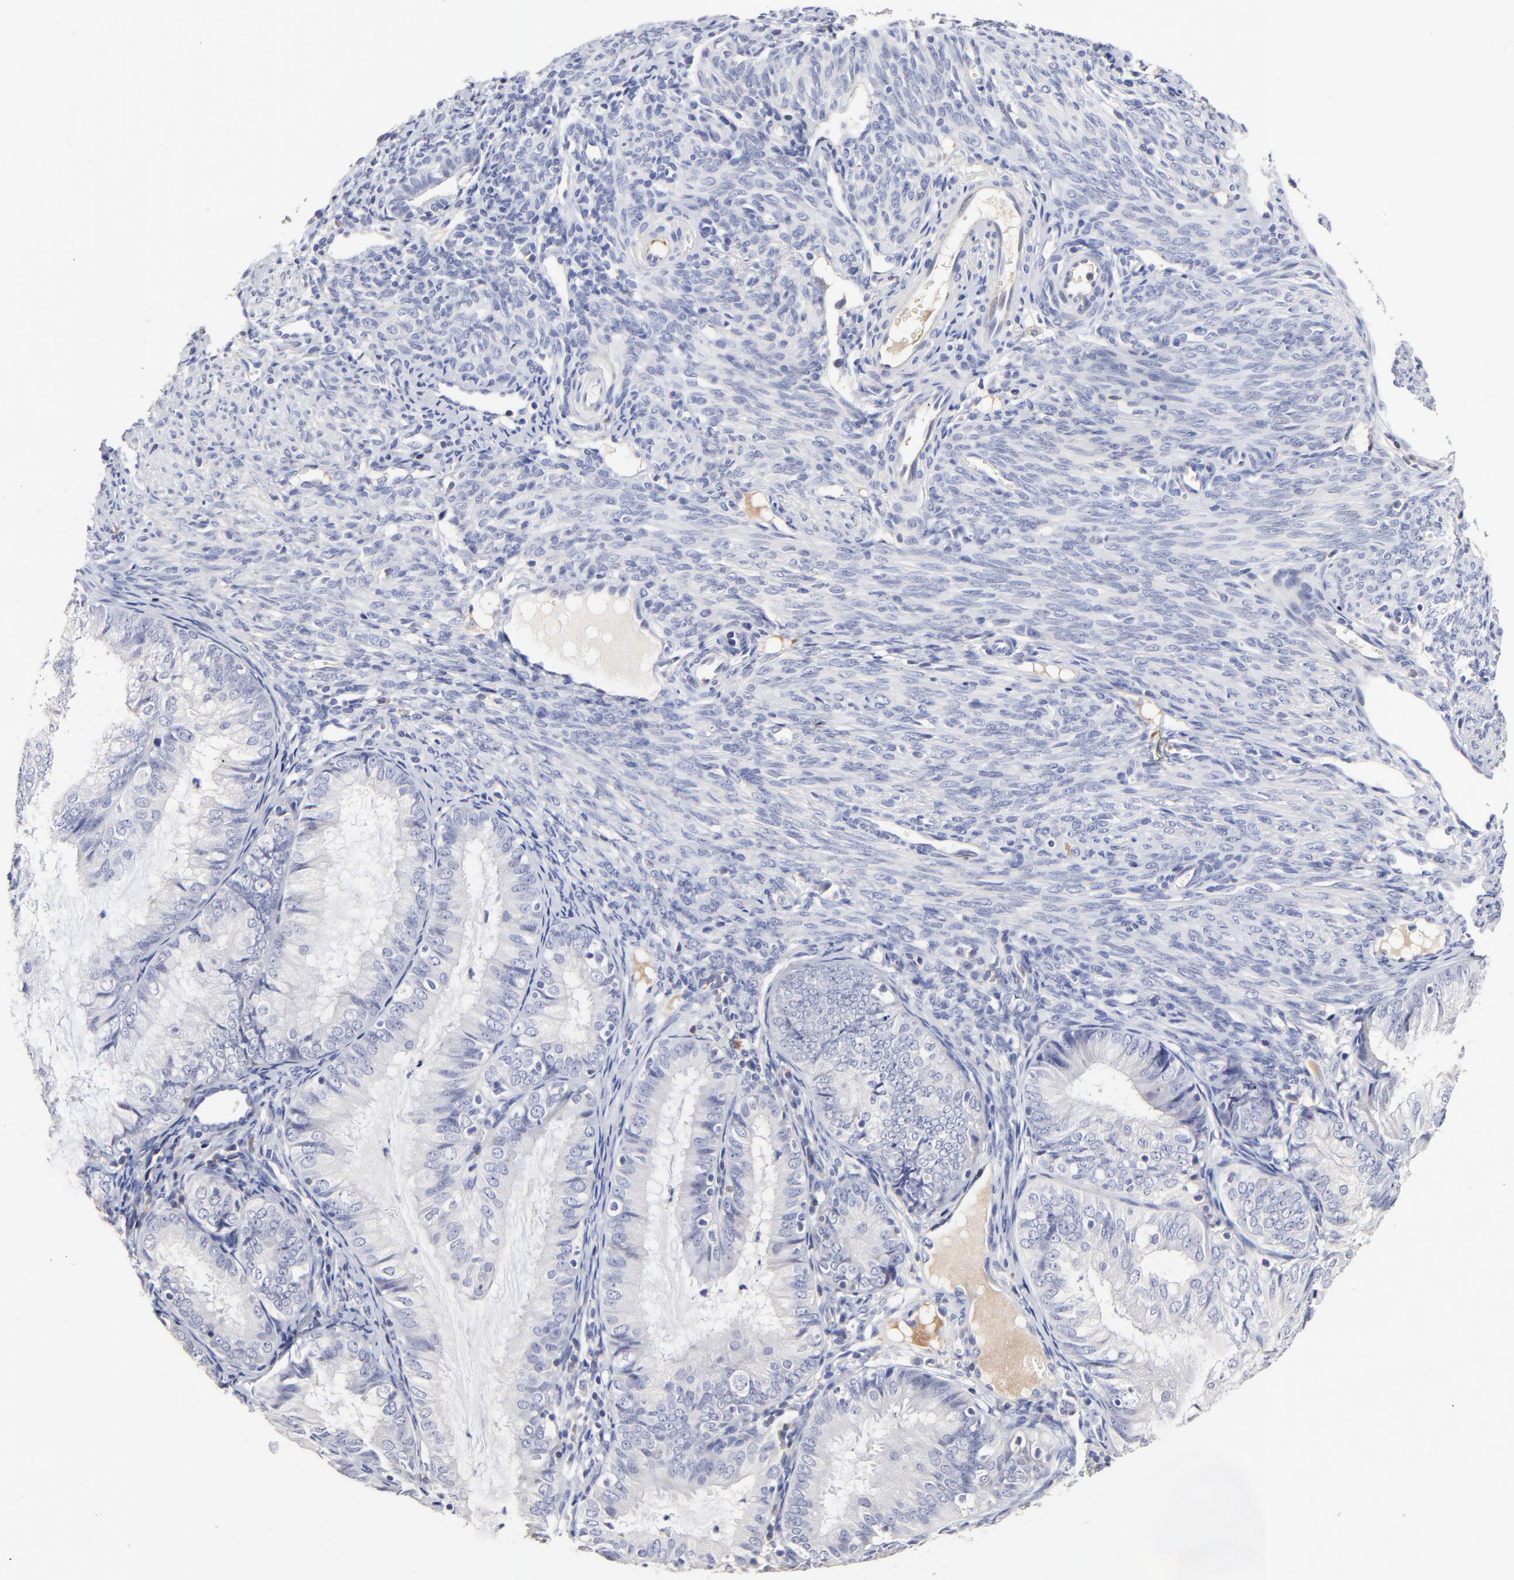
{"staining": {"intensity": "negative", "quantity": "none", "location": "none"}, "tissue": "endometrial cancer", "cell_type": "Tumor cells", "image_type": "cancer", "snomed": [{"axis": "morphology", "description": "Adenocarcinoma, NOS"}, {"axis": "topography", "description": "Endometrium"}], "caption": "Tumor cells show no significant protein staining in endometrial cancer.", "gene": "TRAT1", "patient": {"sex": "female", "age": 66}}